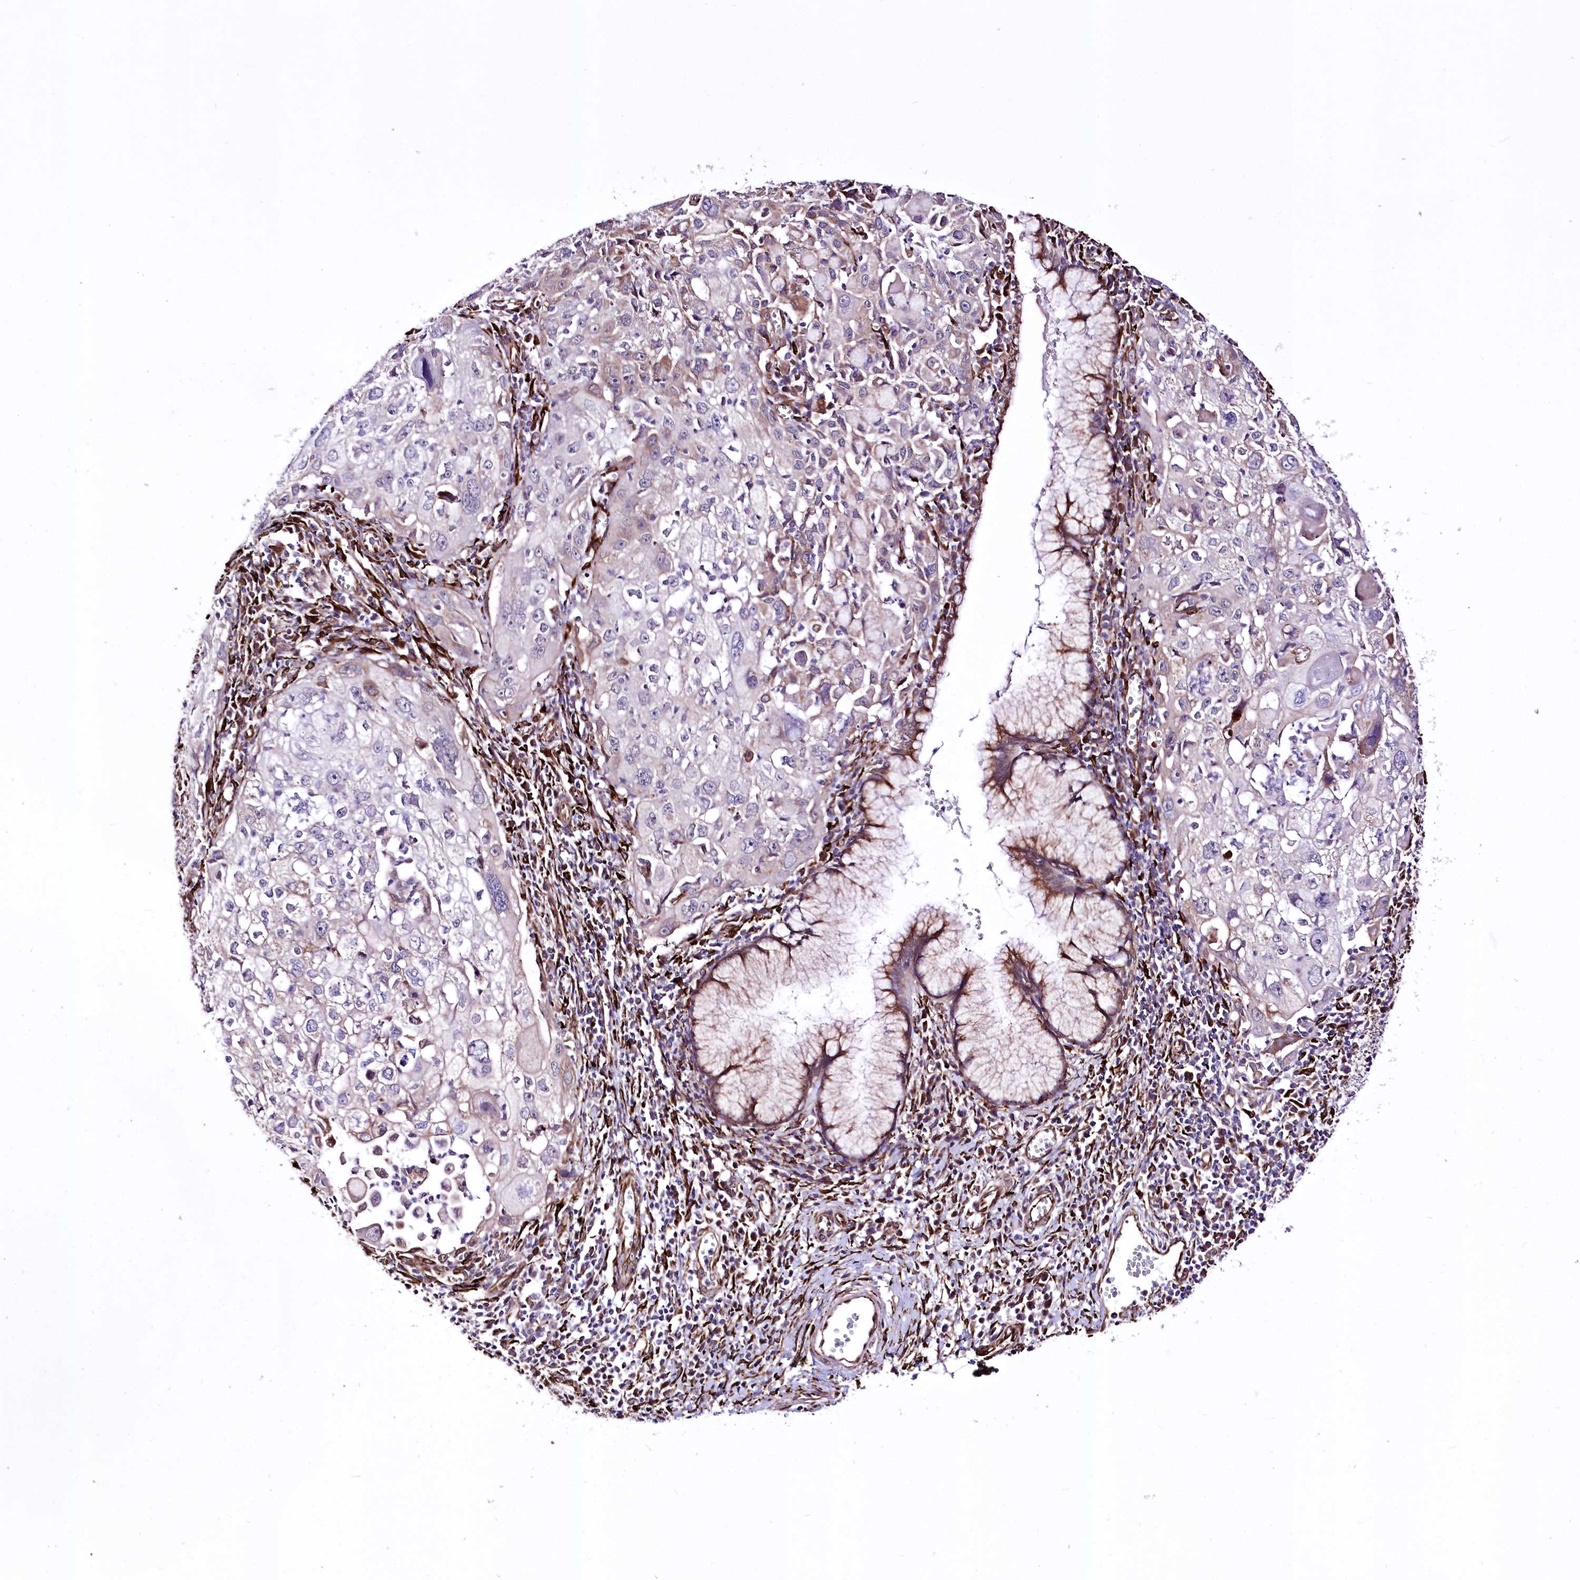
{"staining": {"intensity": "weak", "quantity": "<25%", "location": "cytoplasmic/membranous"}, "tissue": "cervical cancer", "cell_type": "Tumor cells", "image_type": "cancer", "snomed": [{"axis": "morphology", "description": "Squamous cell carcinoma, NOS"}, {"axis": "topography", "description": "Cervix"}], "caption": "Cervical cancer (squamous cell carcinoma) was stained to show a protein in brown. There is no significant positivity in tumor cells.", "gene": "WWC1", "patient": {"sex": "female", "age": 42}}